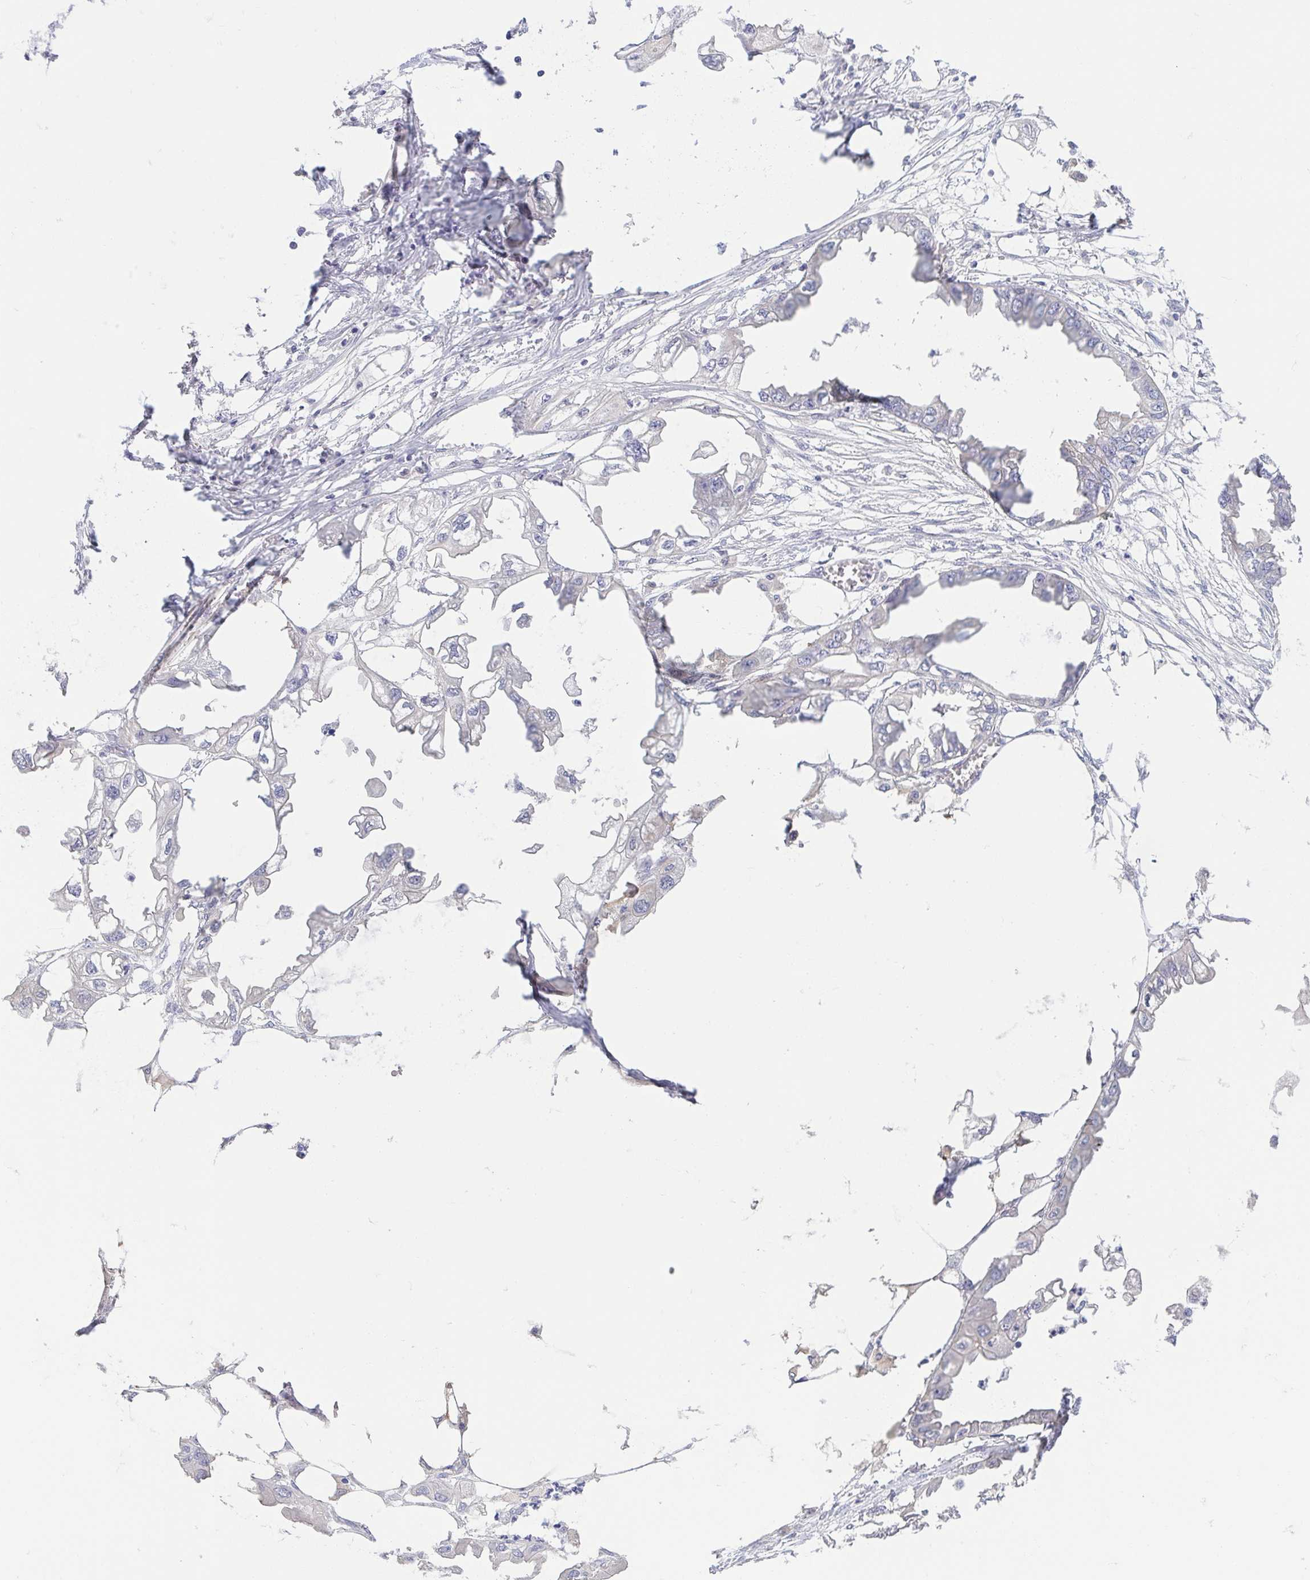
{"staining": {"intensity": "negative", "quantity": "none", "location": "none"}, "tissue": "endometrial cancer", "cell_type": "Tumor cells", "image_type": "cancer", "snomed": [{"axis": "morphology", "description": "Adenocarcinoma, NOS"}, {"axis": "morphology", "description": "Adenocarcinoma, metastatic, NOS"}, {"axis": "topography", "description": "Adipose tissue"}, {"axis": "topography", "description": "Endometrium"}], "caption": "This is an immunohistochemistry (IHC) image of human metastatic adenocarcinoma (endometrial). There is no expression in tumor cells.", "gene": "FABP3", "patient": {"sex": "female", "age": 67}}